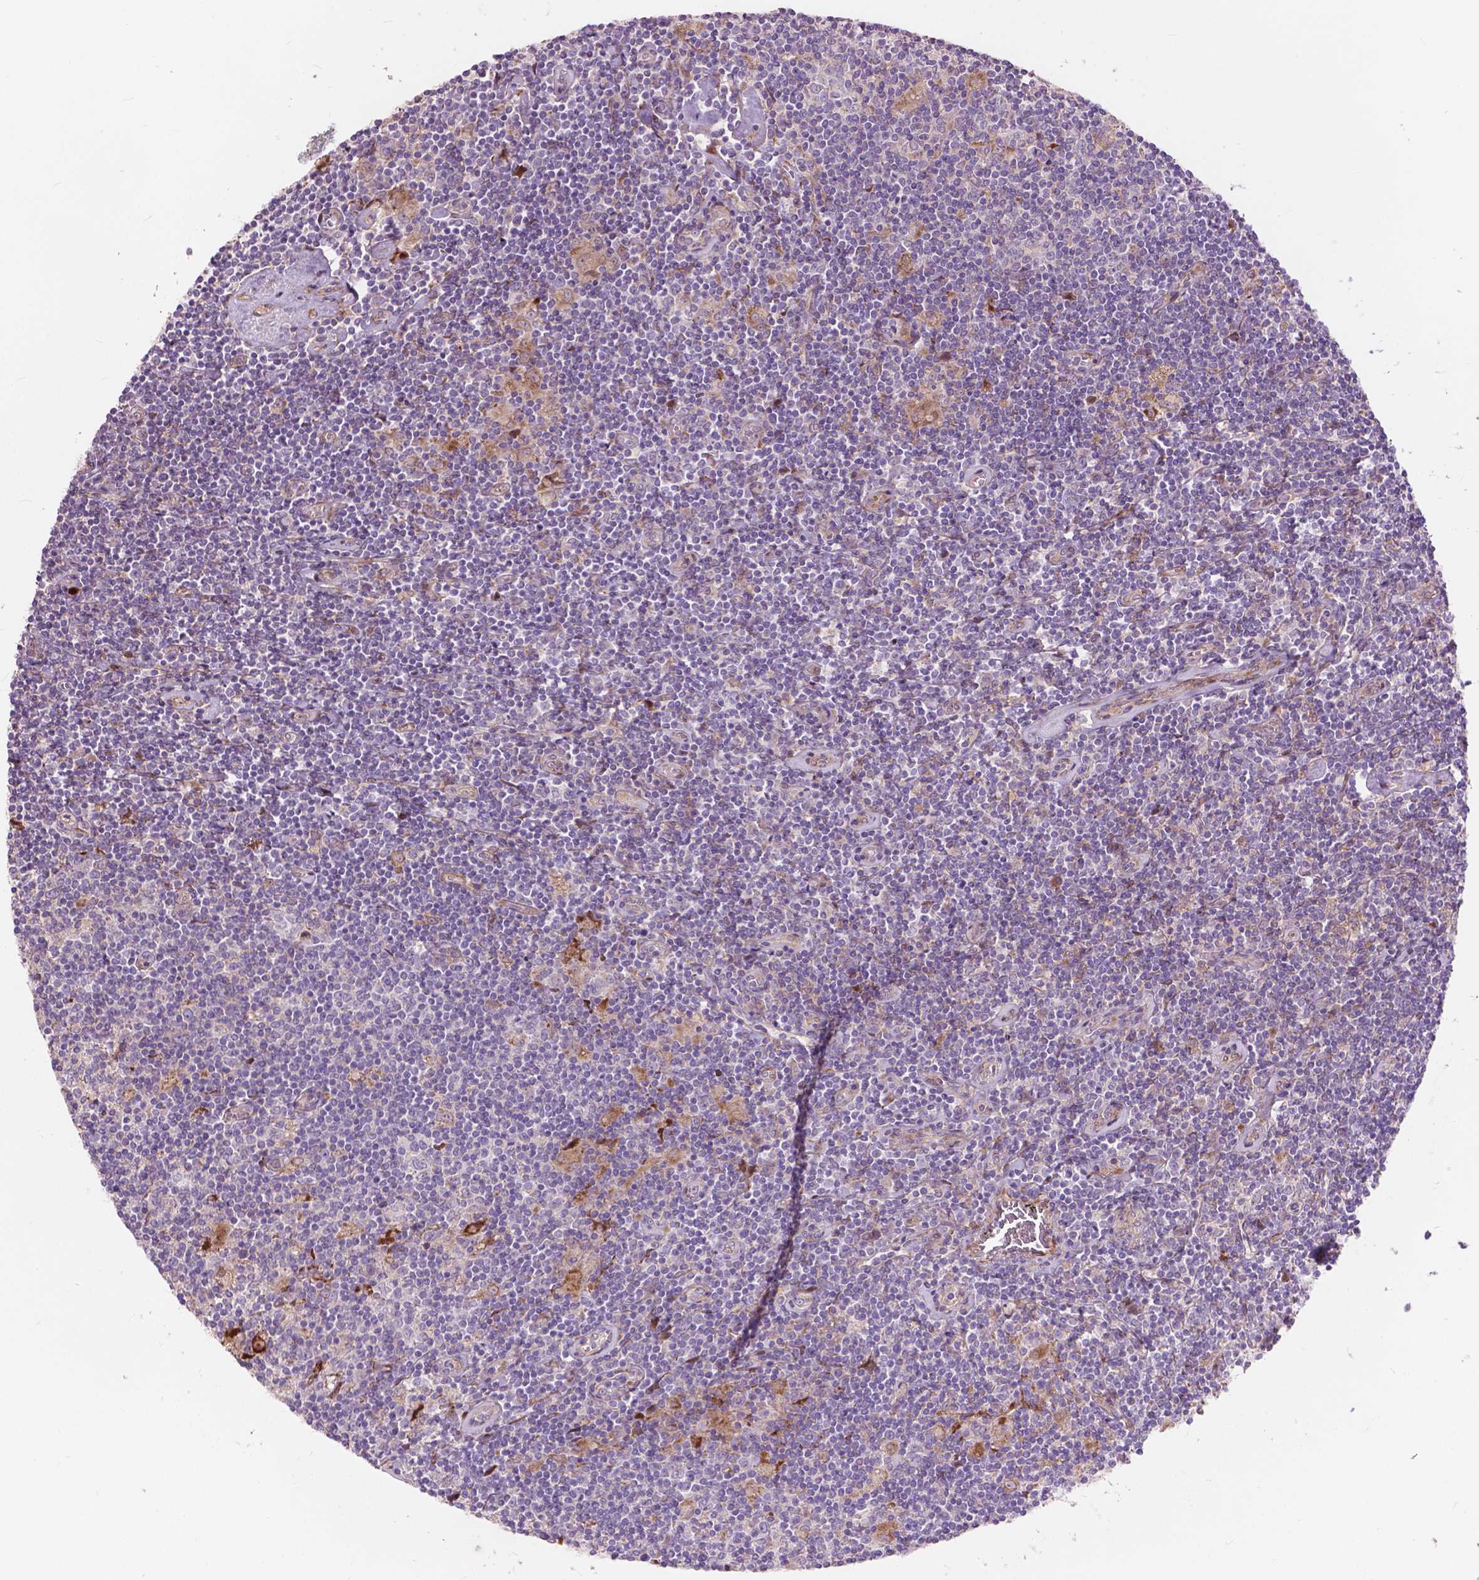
{"staining": {"intensity": "negative", "quantity": "none", "location": "none"}, "tissue": "lymphoma", "cell_type": "Tumor cells", "image_type": "cancer", "snomed": [{"axis": "morphology", "description": "Hodgkin's disease, NOS"}, {"axis": "topography", "description": "Lymph node"}], "caption": "Immunohistochemistry image of lymphoma stained for a protein (brown), which reveals no expression in tumor cells. (DAB IHC visualized using brightfield microscopy, high magnification).", "gene": "MORN1", "patient": {"sex": "male", "age": 40}}